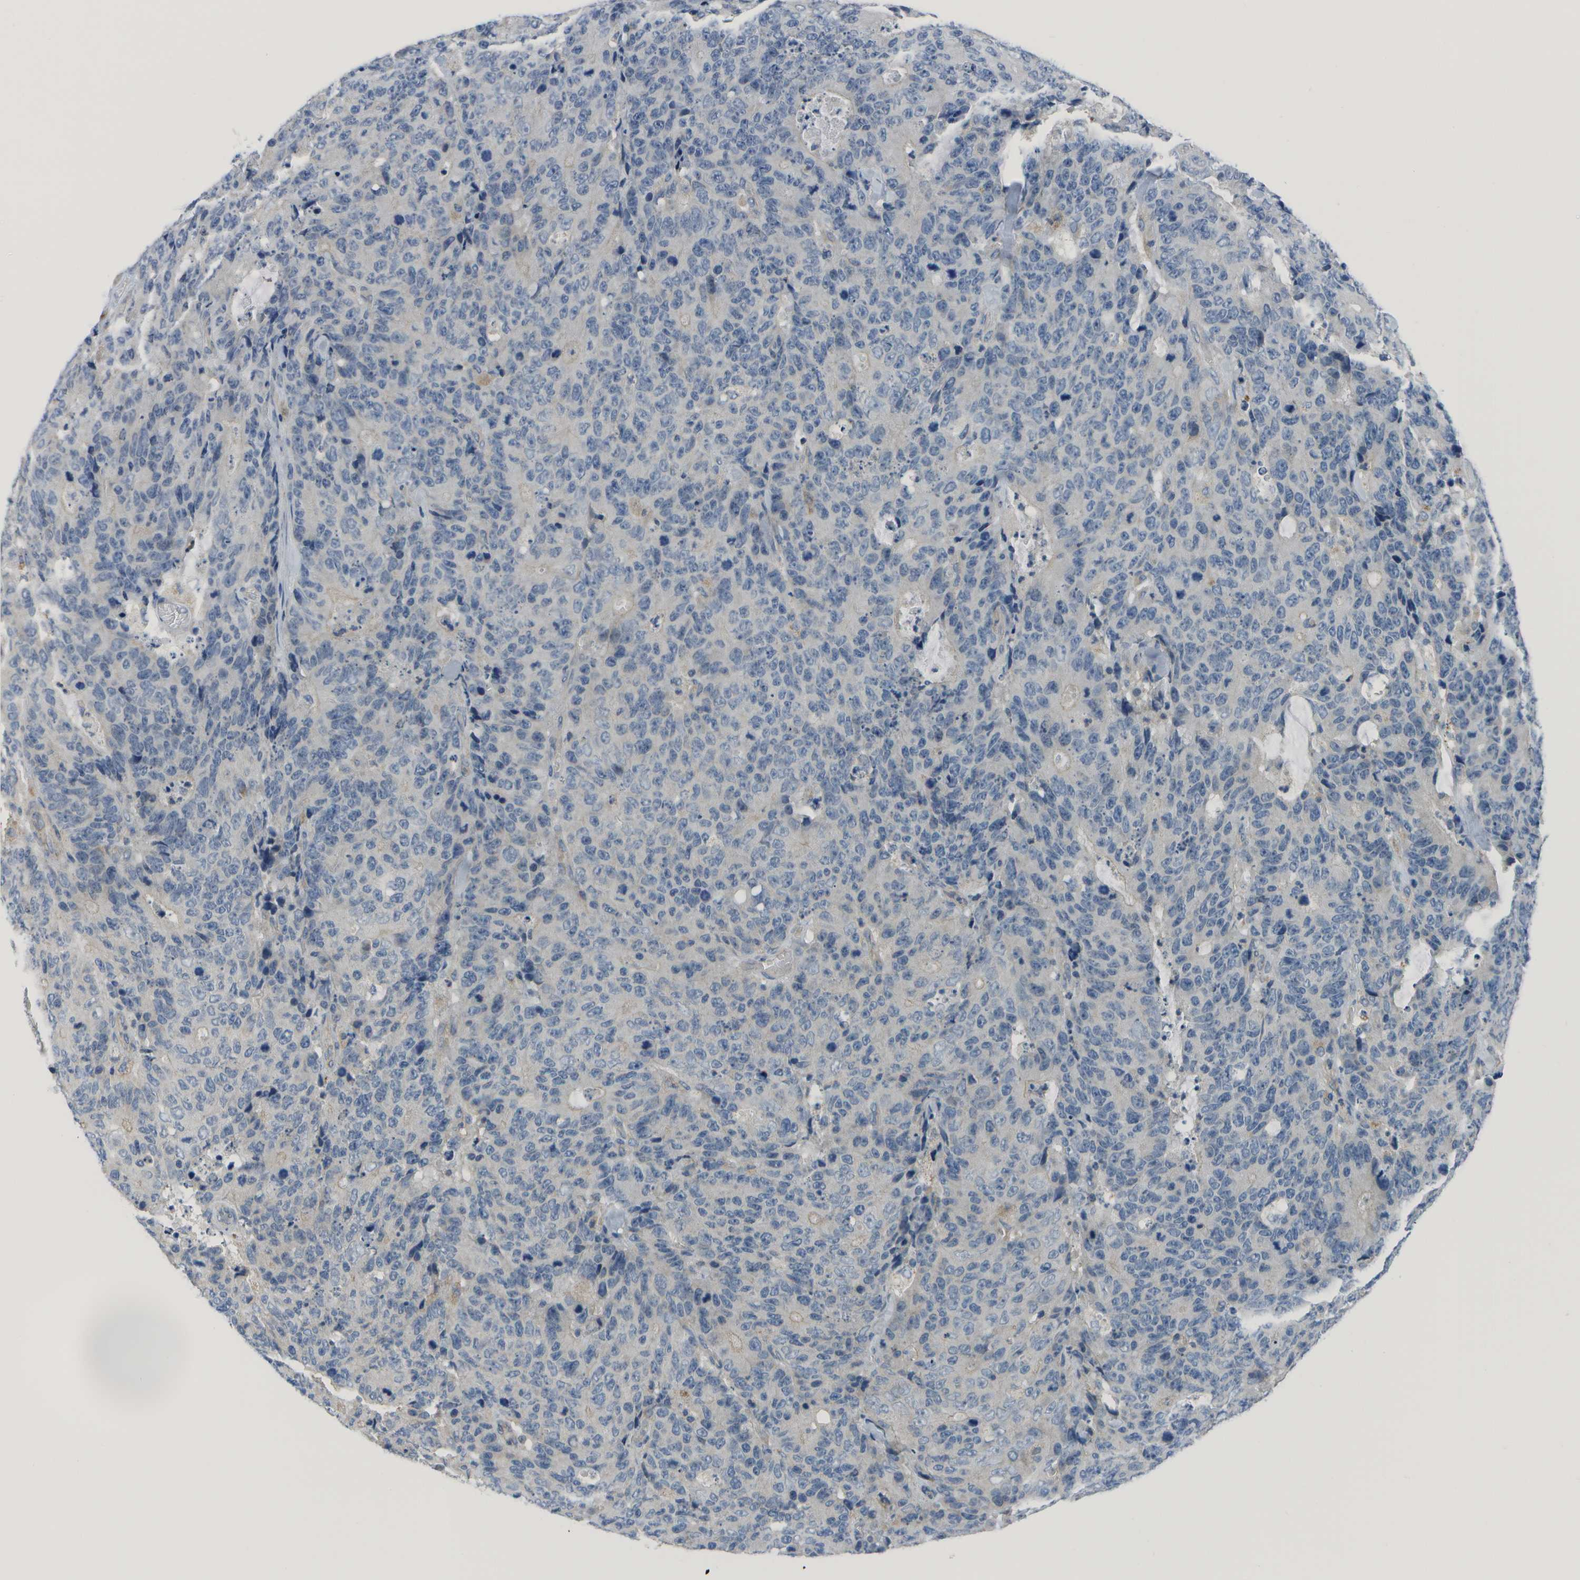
{"staining": {"intensity": "negative", "quantity": "none", "location": "none"}, "tissue": "colorectal cancer", "cell_type": "Tumor cells", "image_type": "cancer", "snomed": [{"axis": "morphology", "description": "Adenocarcinoma, NOS"}, {"axis": "topography", "description": "Colon"}], "caption": "This is an IHC histopathology image of adenocarcinoma (colorectal). There is no staining in tumor cells.", "gene": "DCT", "patient": {"sex": "female", "age": 86}}